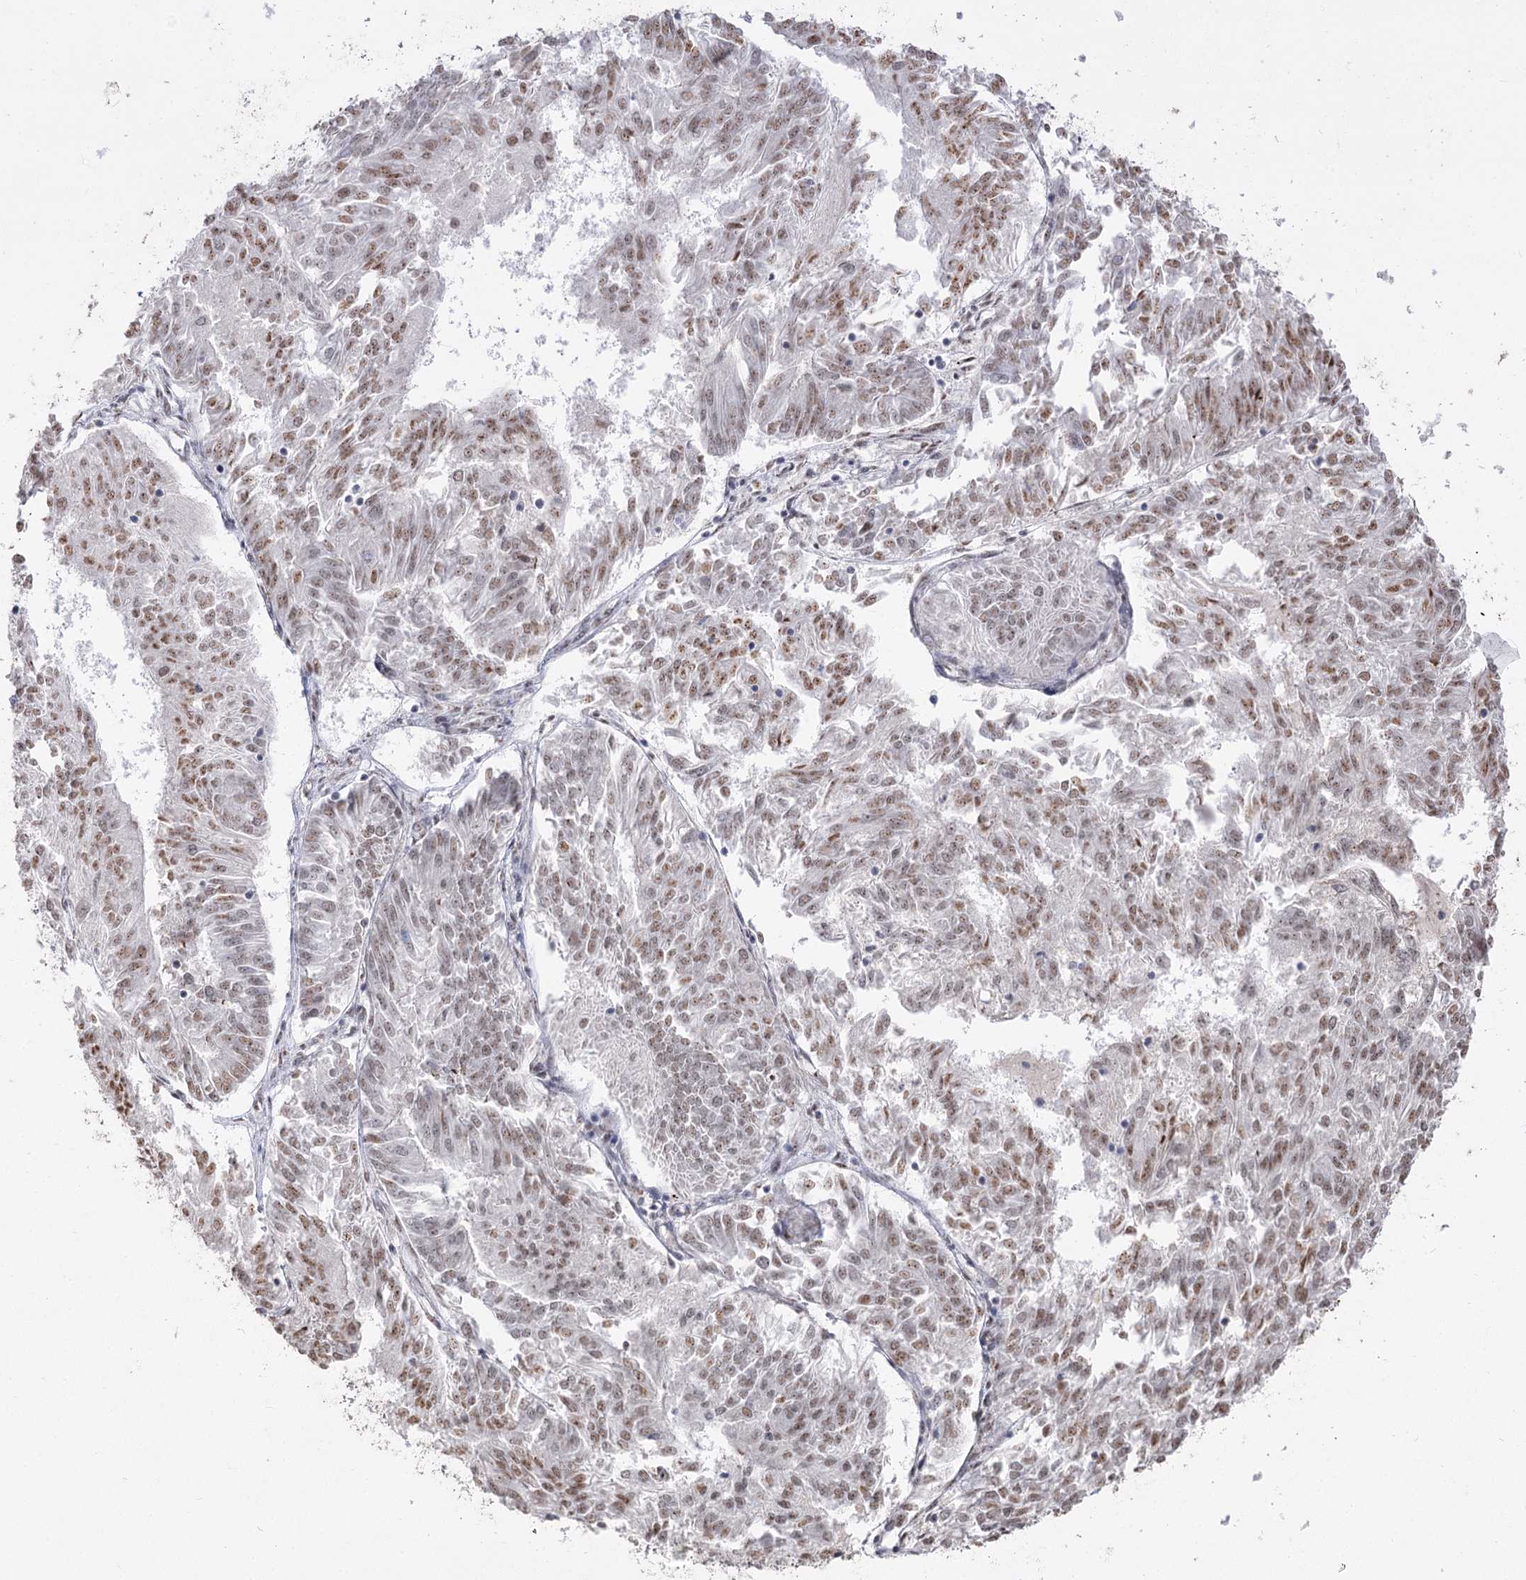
{"staining": {"intensity": "moderate", "quantity": "25%-75%", "location": "nuclear"}, "tissue": "endometrial cancer", "cell_type": "Tumor cells", "image_type": "cancer", "snomed": [{"axis": "morphology", "description": "Adenocarcinoma, NOS"}, {"axis": "topography", "description": "Endometrium"}], "caption": "There is medium levels of moderate nuclear staining in tumor cells of endometrial cancer, as demonstrated by immunohistochemical staining (brown color).", "gene": "RUFY4", "patient": {"sex": "female", "age": 86}}